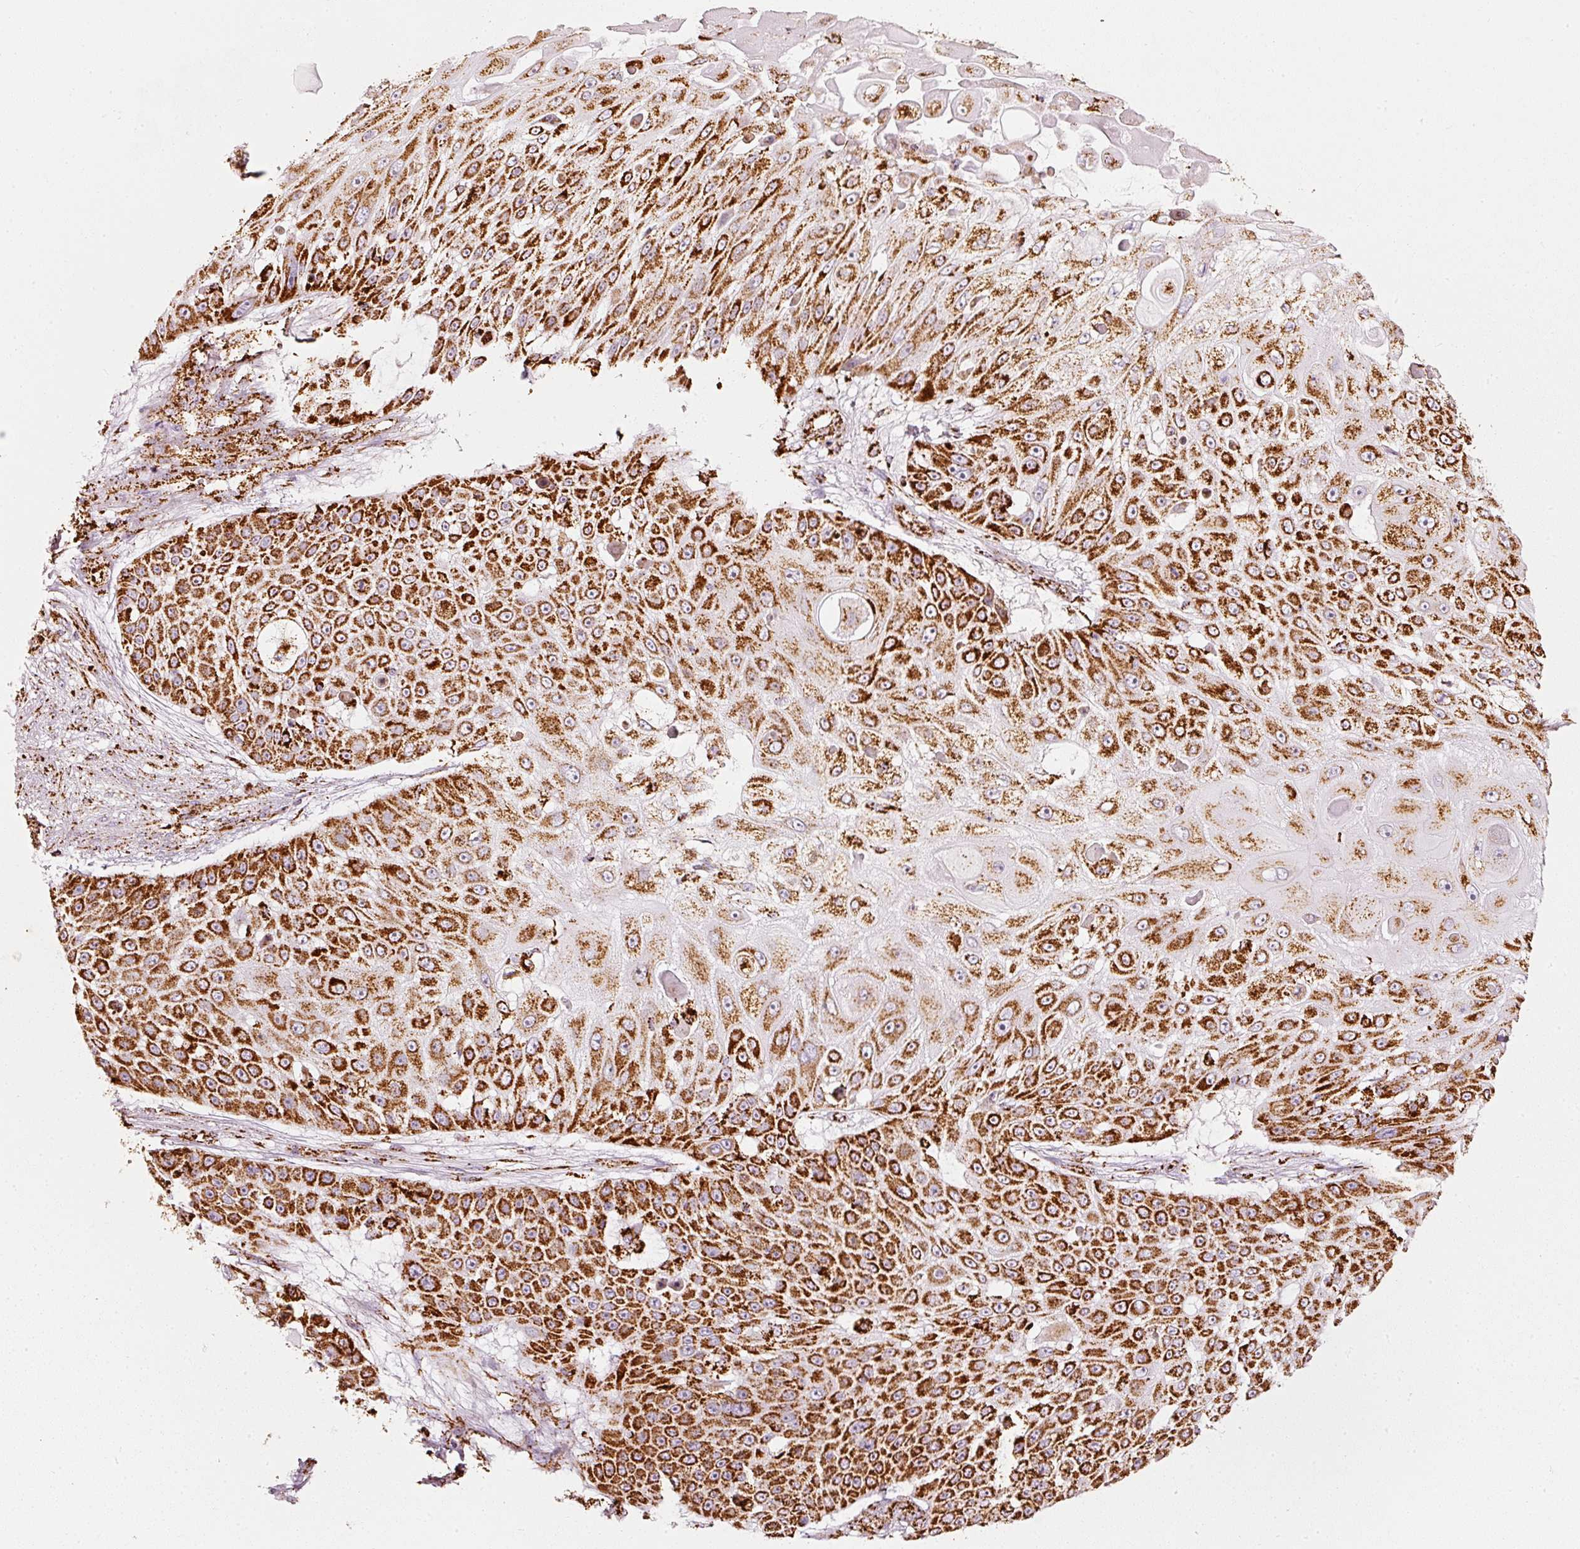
{"staining": {"intensity": "strong", "quantity": ">75%", "location": "cytoplasmic/membranous"}, "tissue": "skin cancer", "cell_type": "Tumor cells", "image_type": "cancer", "snomed": [{"axis": "morphology", "description": "Squamous cell carcinoma, NOS"}, {"axis": "topography", "description": "Skin"}], "caption": "Immunohistochemical staining of human skin cancer exhibits high levels of strong cytoplasmic/membranous protein expression in about >75% of tumor cells.", "gene": "MT-CO2", "patient": {"sex": "female", "age": 86}}